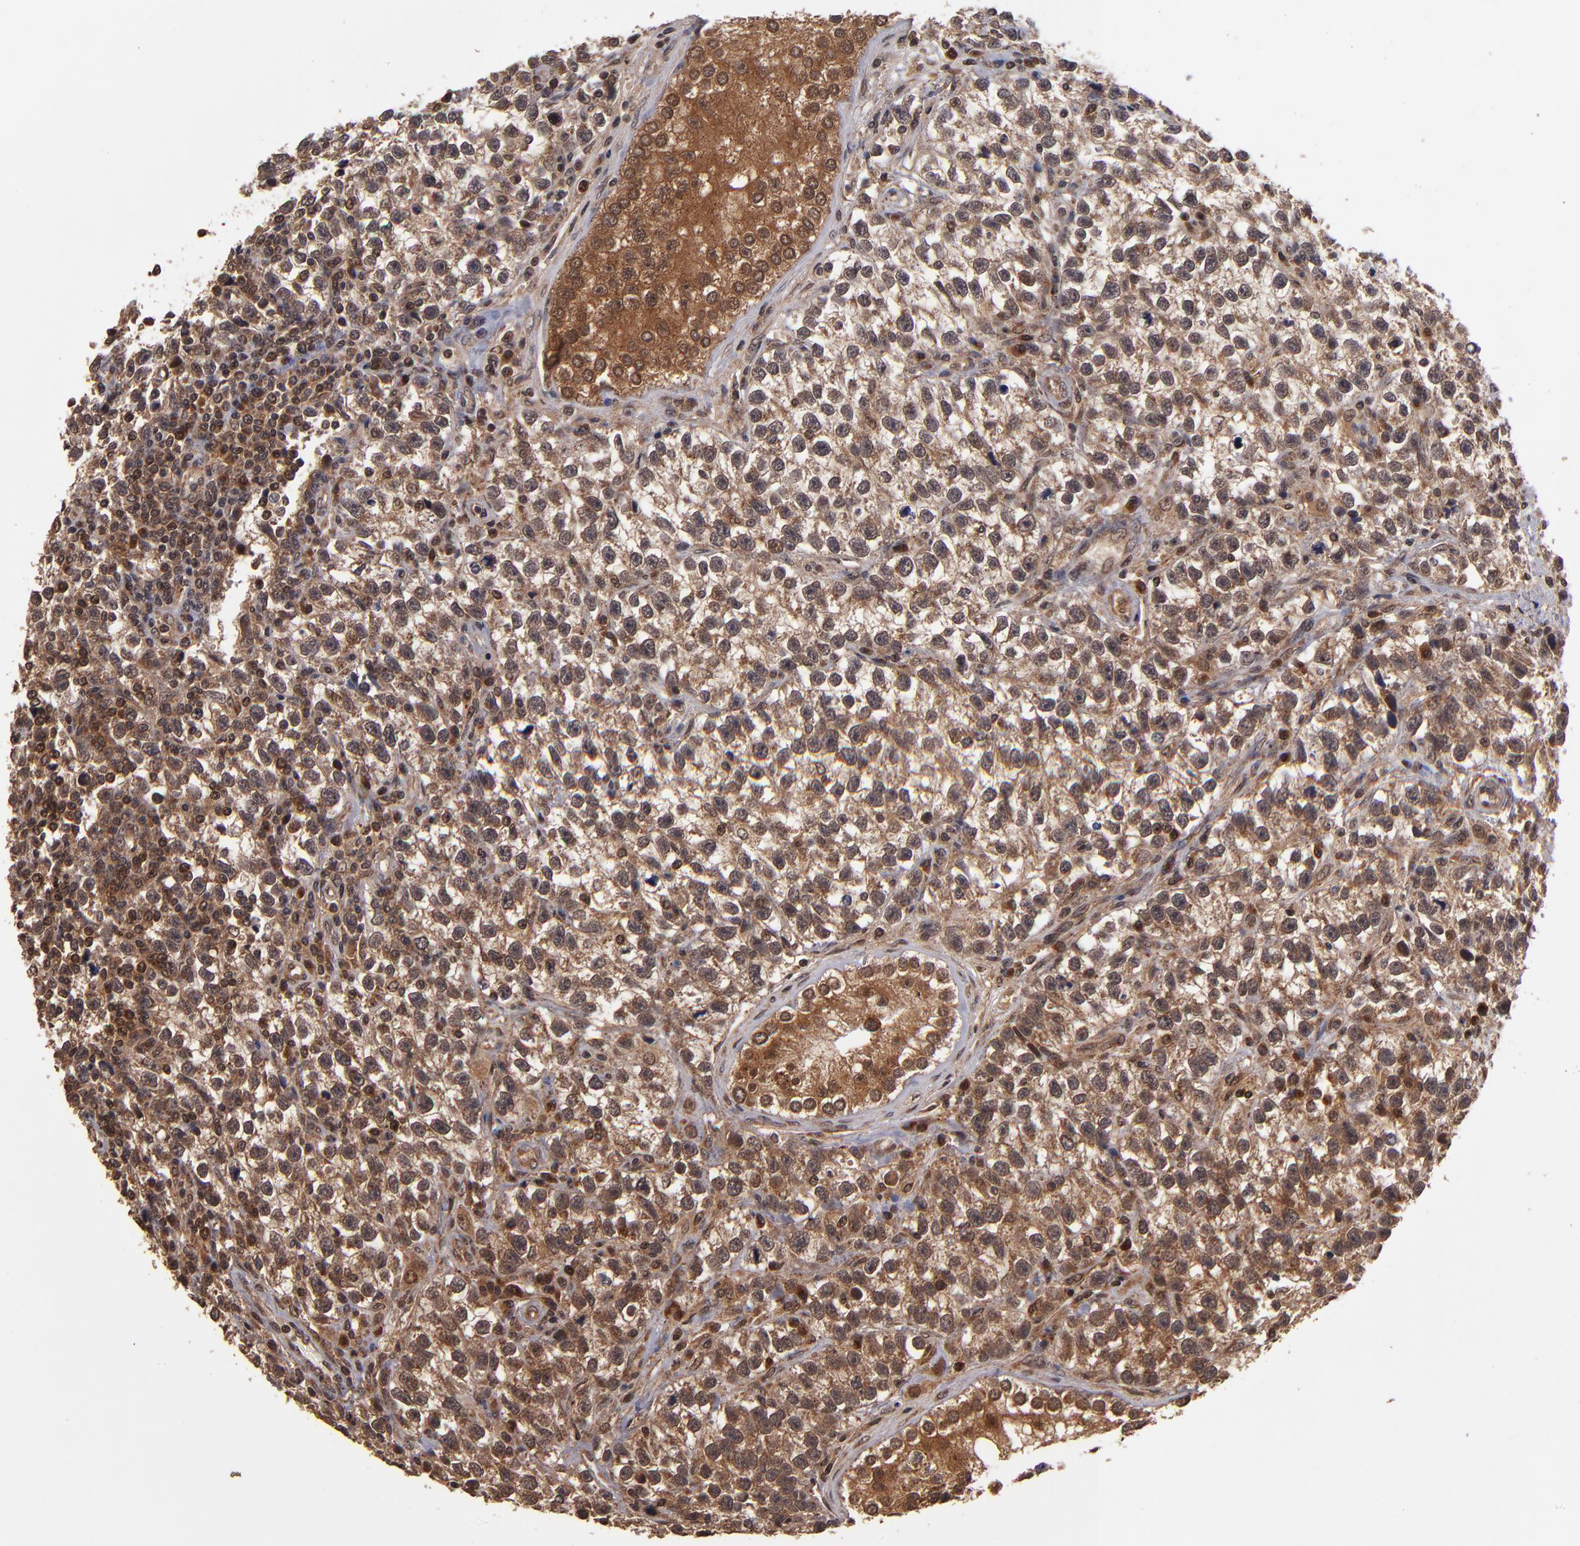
{"staining": {"intensity": "moderate", "quantity": ">75%", "location": "cytoplasmic/membranous"}, "tissue": "testis cancer", "cell_type": "Tumor cells", "image_type": "cancer", "snomed": [{"axis": "morphology", "description": "Seminoma, NOS"}, {"axis": "topography", "description": "Testis"}], "caption": "Moderate cytoplasmic/membranous expression is appreciated in approximately >75% of tumor cells in testis cancer (seminoma). (Stains: DAB (3,3'-diaminobenzidine) in brown, nuclei in blue, Microscopy: brightfield microscopy at high magnification).", "gene": "NFE2L2", "patient": {"sex": "male", "age": 38}}